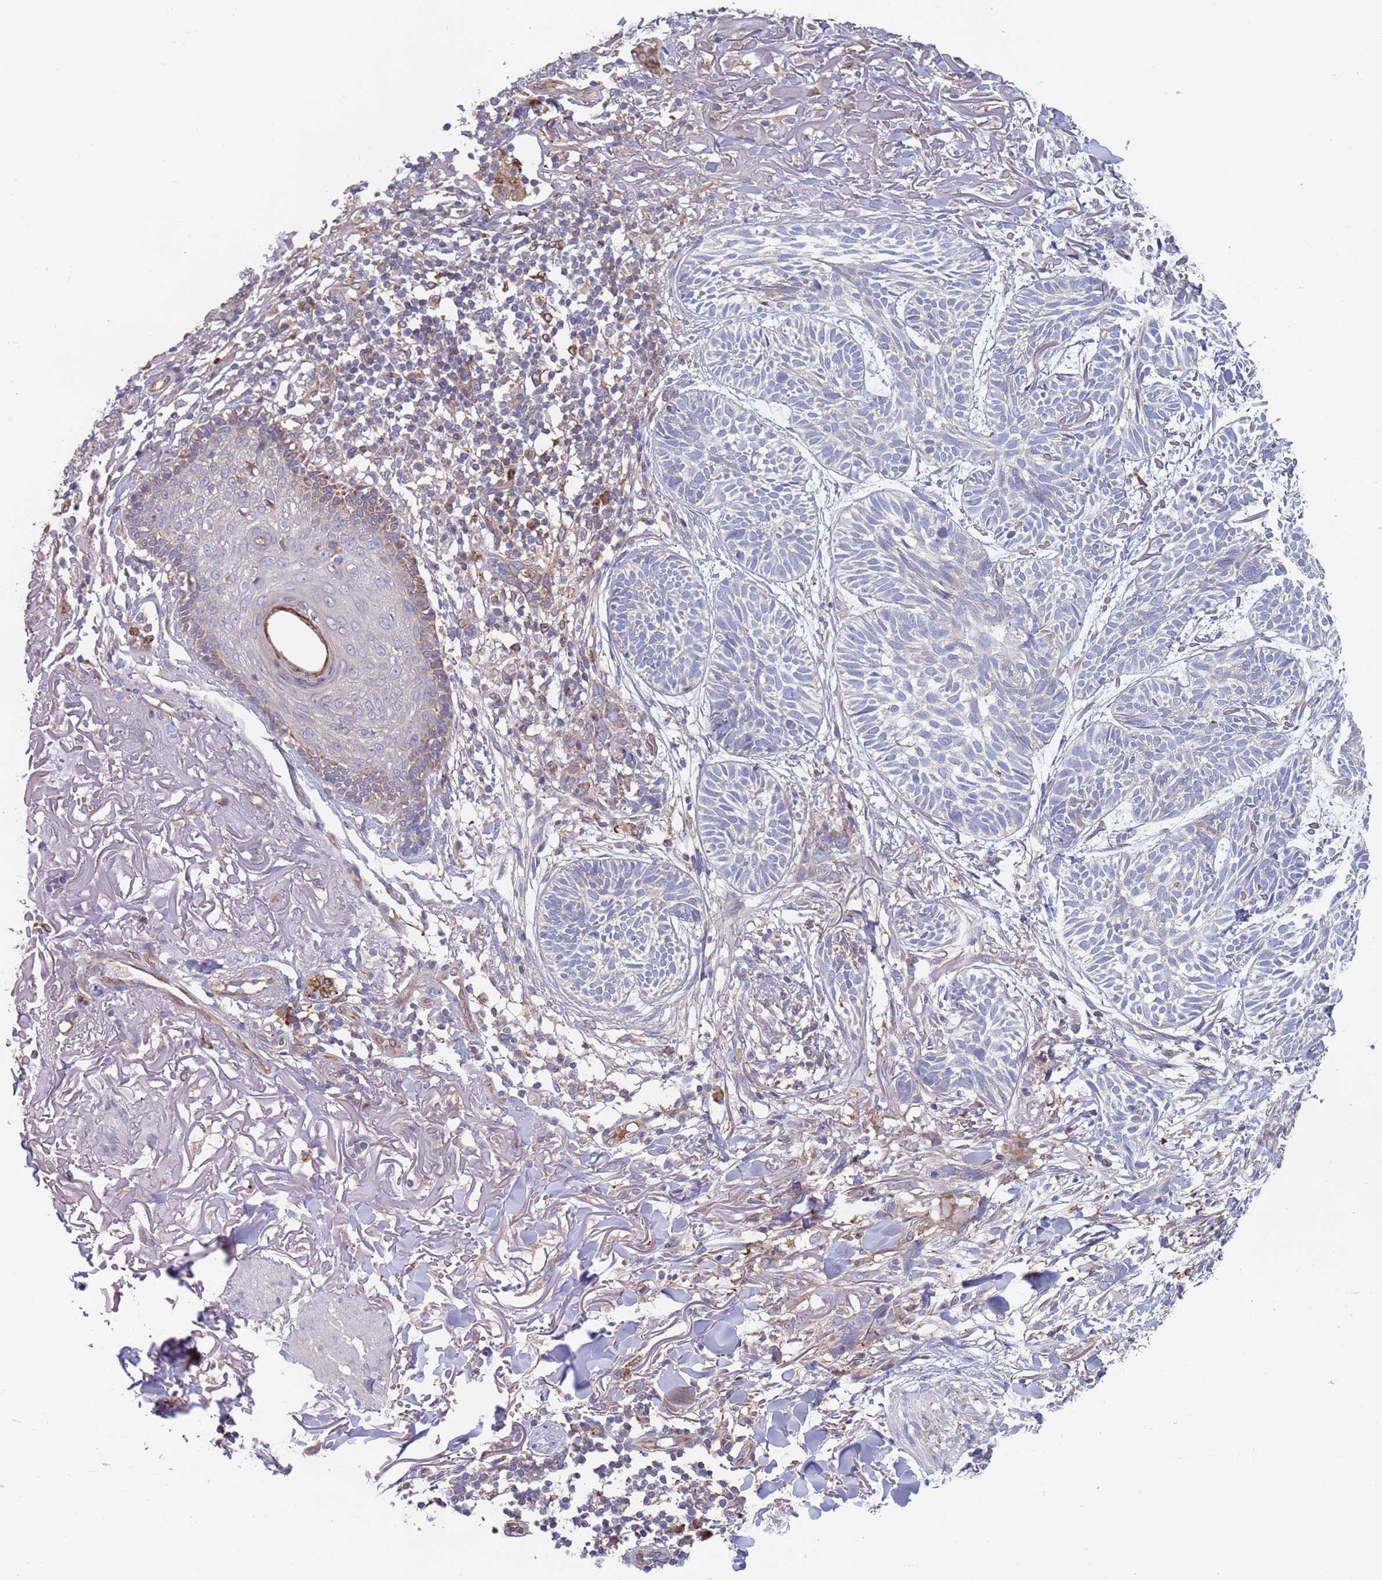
{"staining": {"intensity": "negative", "quantity": "none", "location": "none"}, "tissue": "skin cancer", "cell_type": "Tumor cells", "image_type": "cancer", "snomed": [{"axis": "morphology", "description": "Normal tissue, NOS"}, {"axis": "morphology", "description": "Basal cell carcinoma"}, {"axis": "topography", "description": "Skin"}], "caption": "Basal cell carcinoma (skin) was stained to show a protein in brown. There is no significant positivity in tumor cells. (Stains: DAB (3,3'-diaminobenzidine) IHC with hematoxylin counter stain, Microscopy: brightfield microscopy at high magnification).", "gene": "MALRD1", "patient": {"sex": "male", "age": 66}}